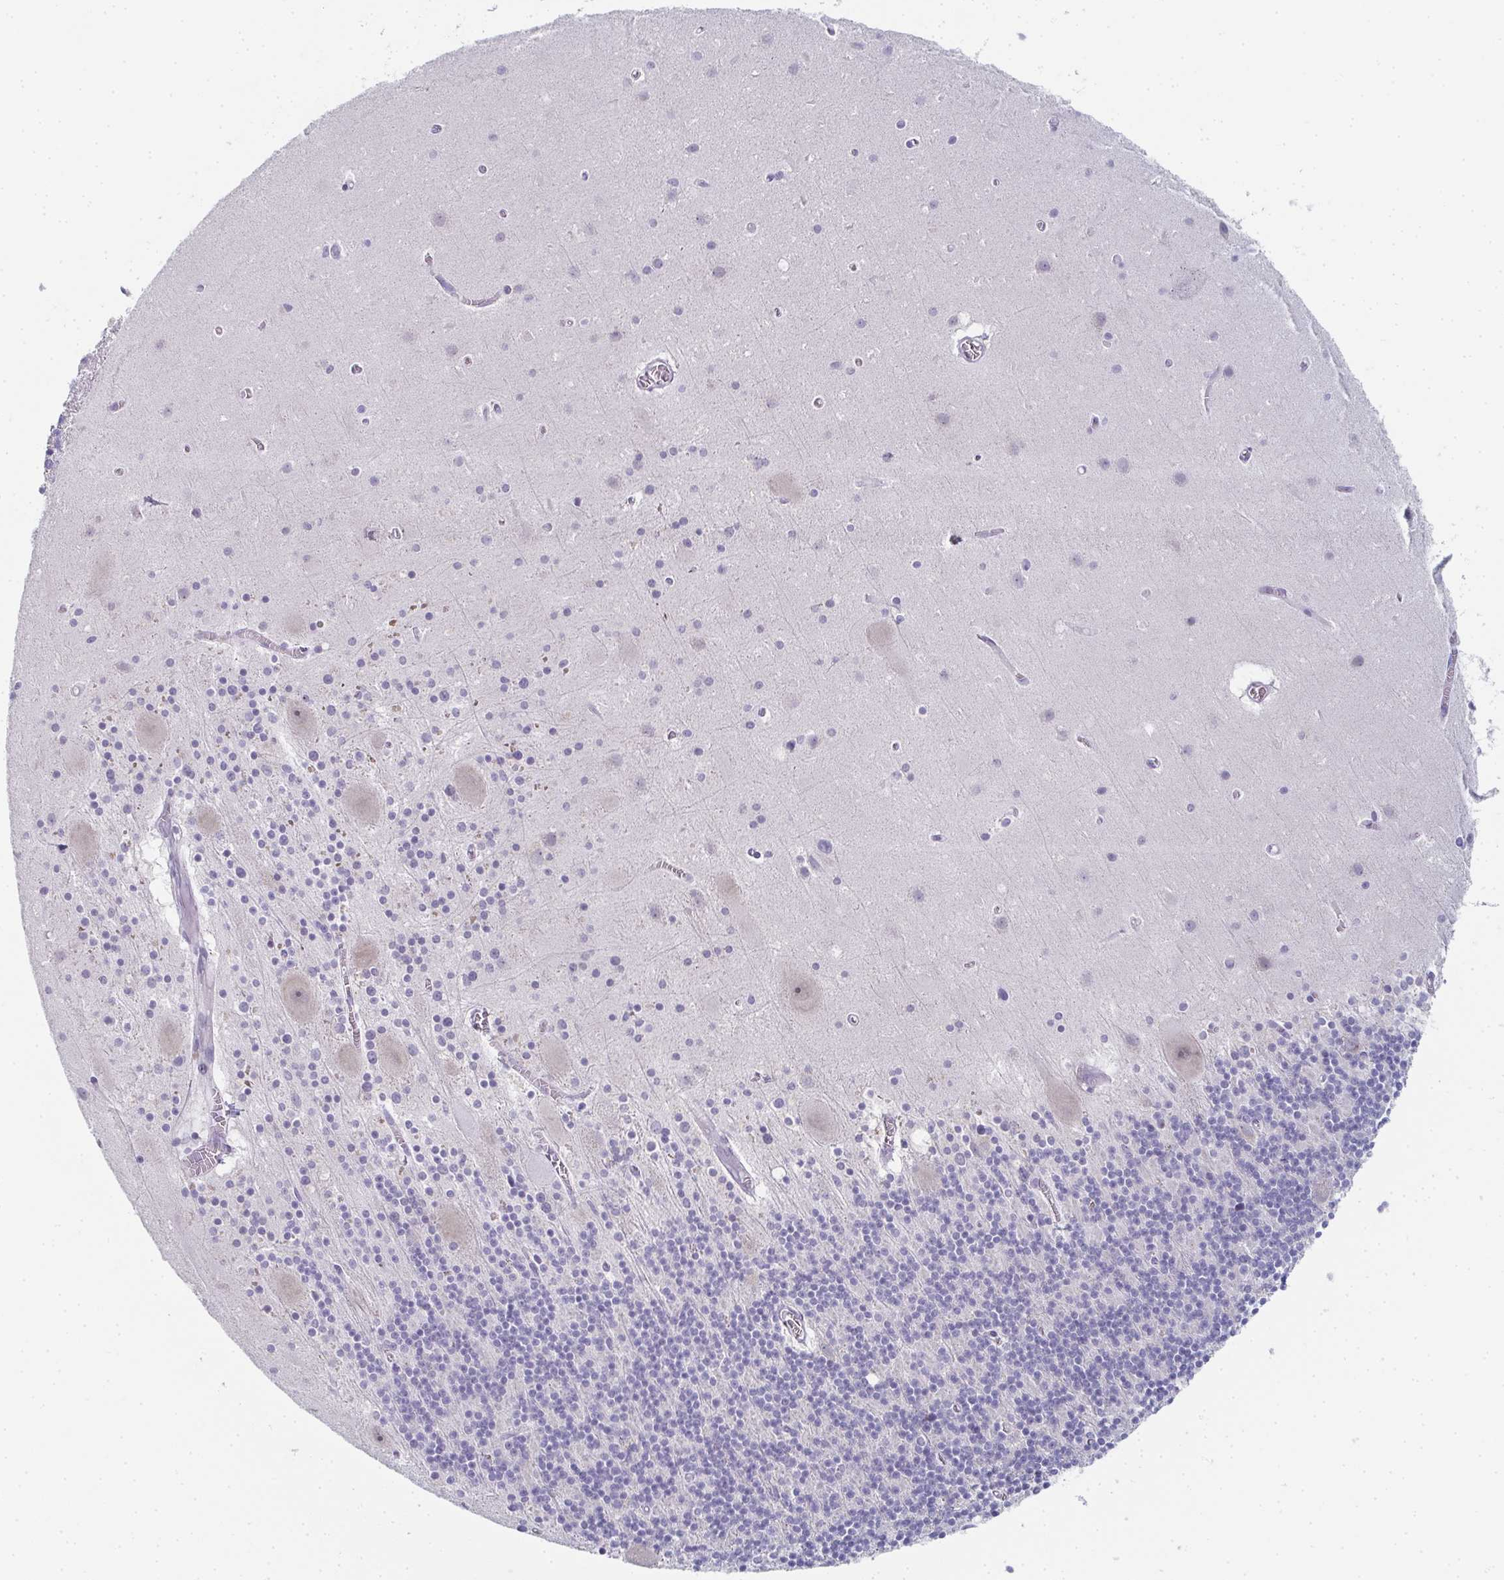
{"staining": {"intensity": "negative", "quantity": "none", "location": "none"}, "tissue": "cerebellum", "cell_type": "Cells in granular layer", "image_type": "normal", "snomed": [{"axis": "morphology", "description": "Normal tissue, NOS"}, {"axis": "topography", "description": "Cerebellum"}], "caption": "Cells in granular layer are negative for protein expression in unremarkable human cerebellum. The staining is performed using DAB (3,3'-diaminobenzidine) brown chromogen with nuclei counter-stained in using hematoxylin.", "gene": "PYCR3", "patient": {"sex": "male", "age": 70}}